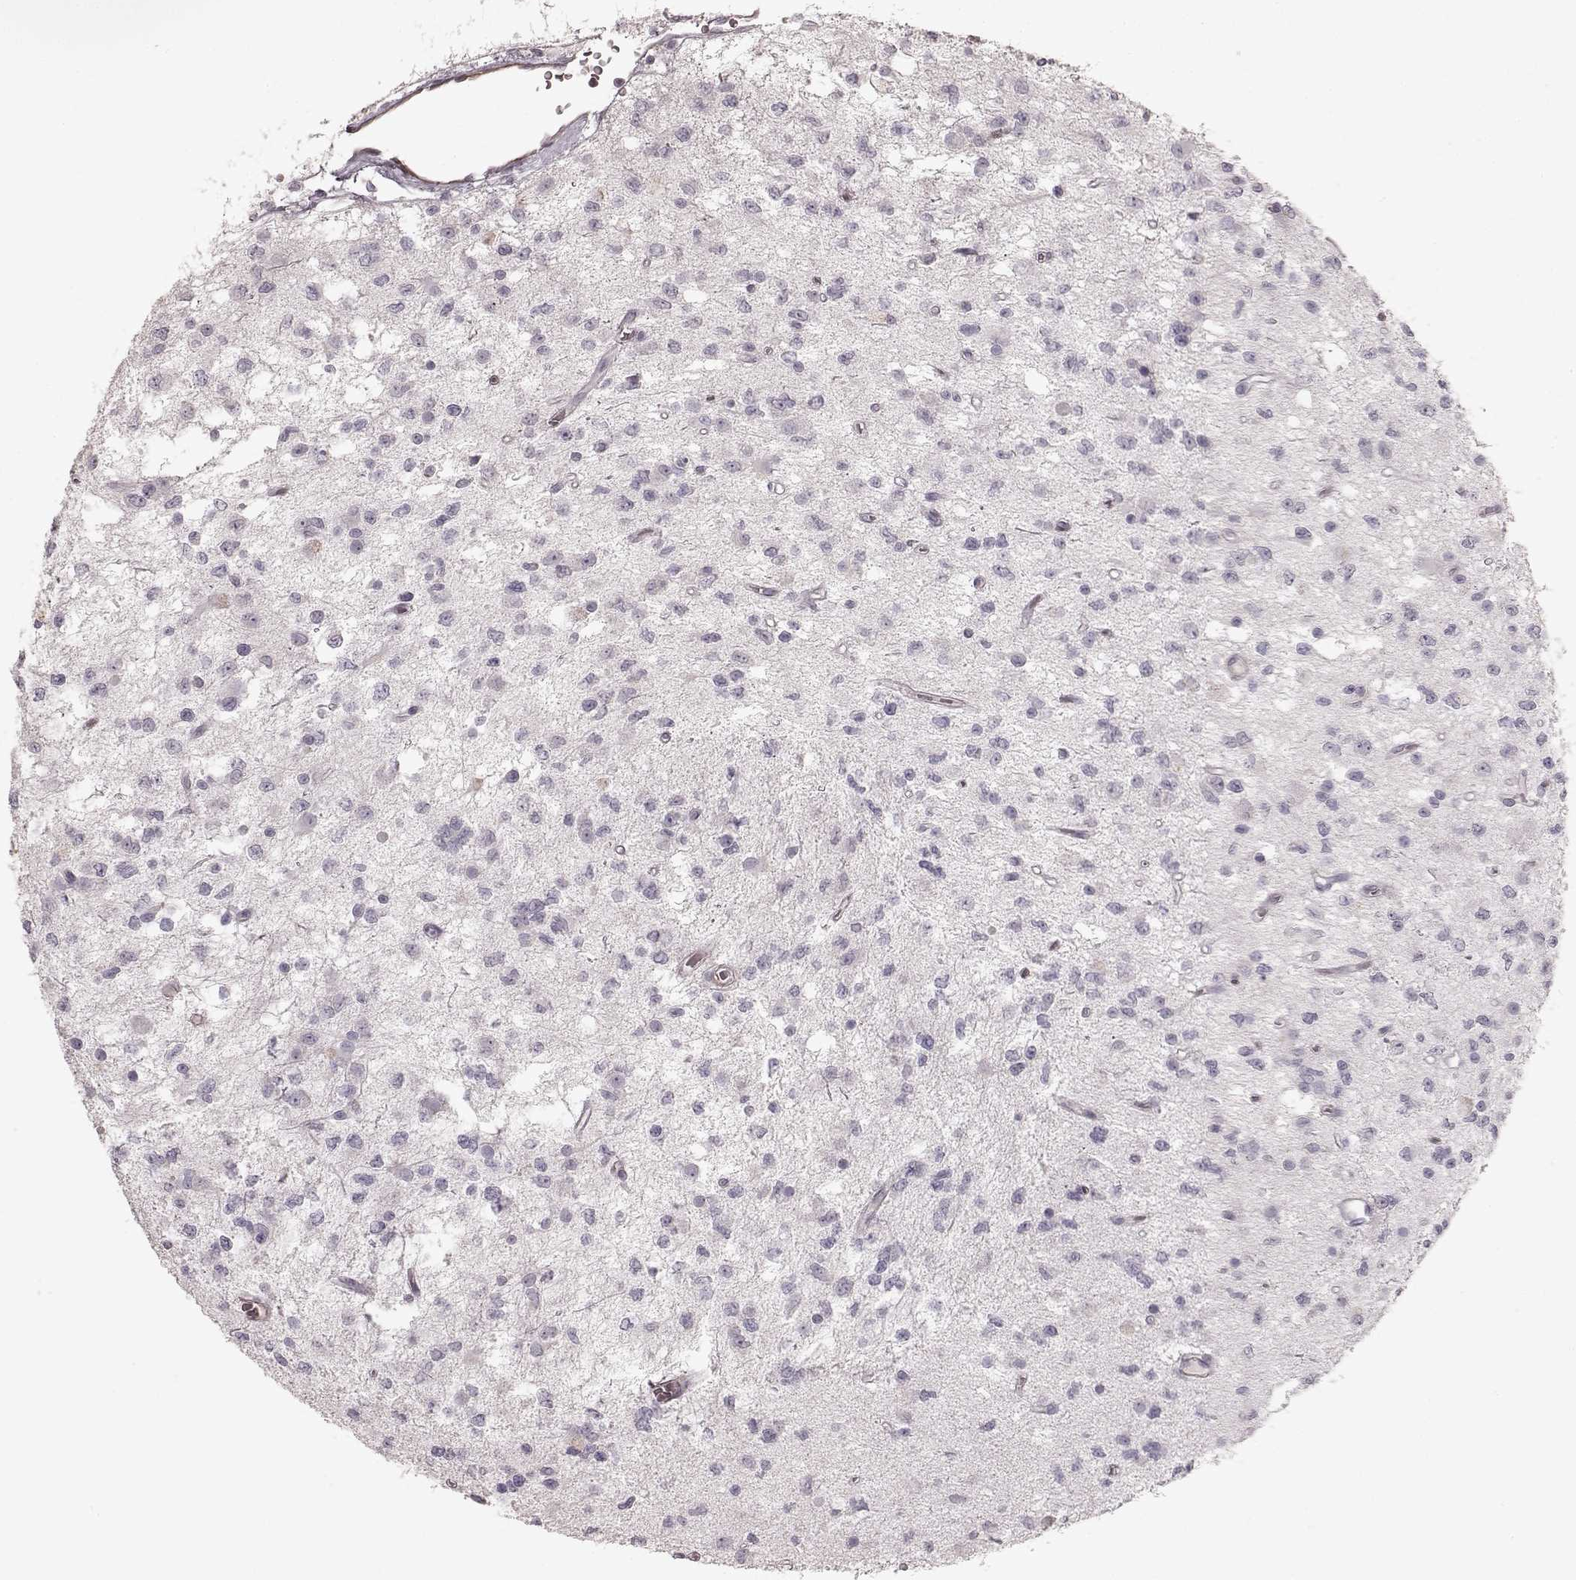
{"staining": {"intensity": "negative", "quantity": "none", "location": "none"}, "tissue": "glioma", "cell_type": "Tumor cells", "image_type": "cancer", "snomed": [{"axis": "morphology", "description": "Glioma, malignant, Low grade"}, {"axis": "topography", "description": "Brain"}], "caption": "A high-resolution histopathology image shows immunohistochemistry staining of malignant low-grade glioma, which shows no significant positivity in tumor cells.", "gene": "PRLHR", "patient": {"sex": "female", "age": 45}}